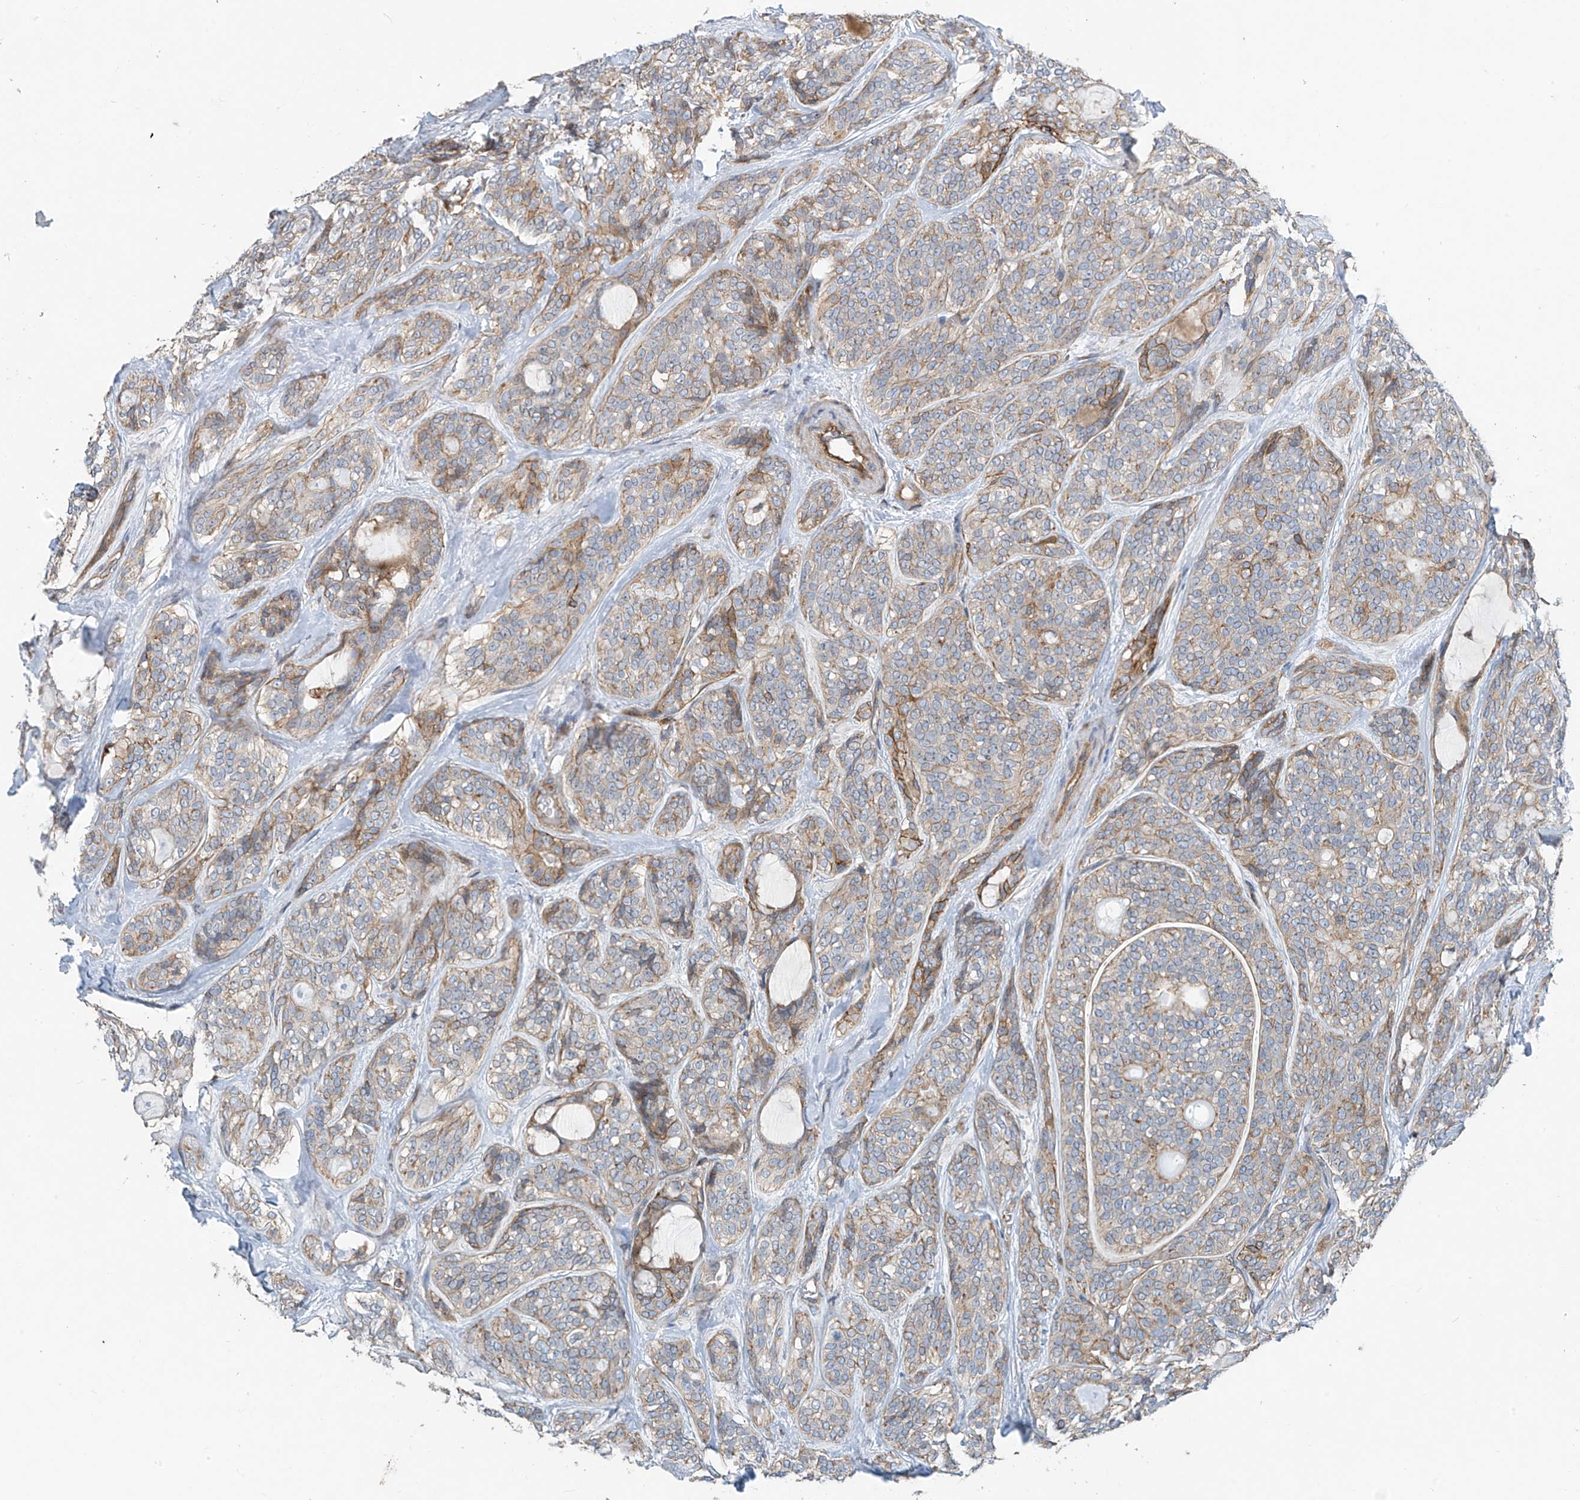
{"staining": {"intensity": "weak", "quantity": "25%-75%", "location": "cytoplasmic/membranous"}, "tissue": "head and neck cancer", "cell_type": "Tumor cells", "image_type": "cancer", "snomed": [{"axis": "morphology", "description": "Adenocarcinoma, NOS"}, {"axis": "topography", "description": "Head-Neck"}], "caption": "Head and neck cancer was stained to show a protein in brown. There is low levels of weak cytoplasmic/membranous positivity in about 25%-75% of tumor cells.", "gene": "SLC1A5", "patient": {"sex": "male", "age": 66}}